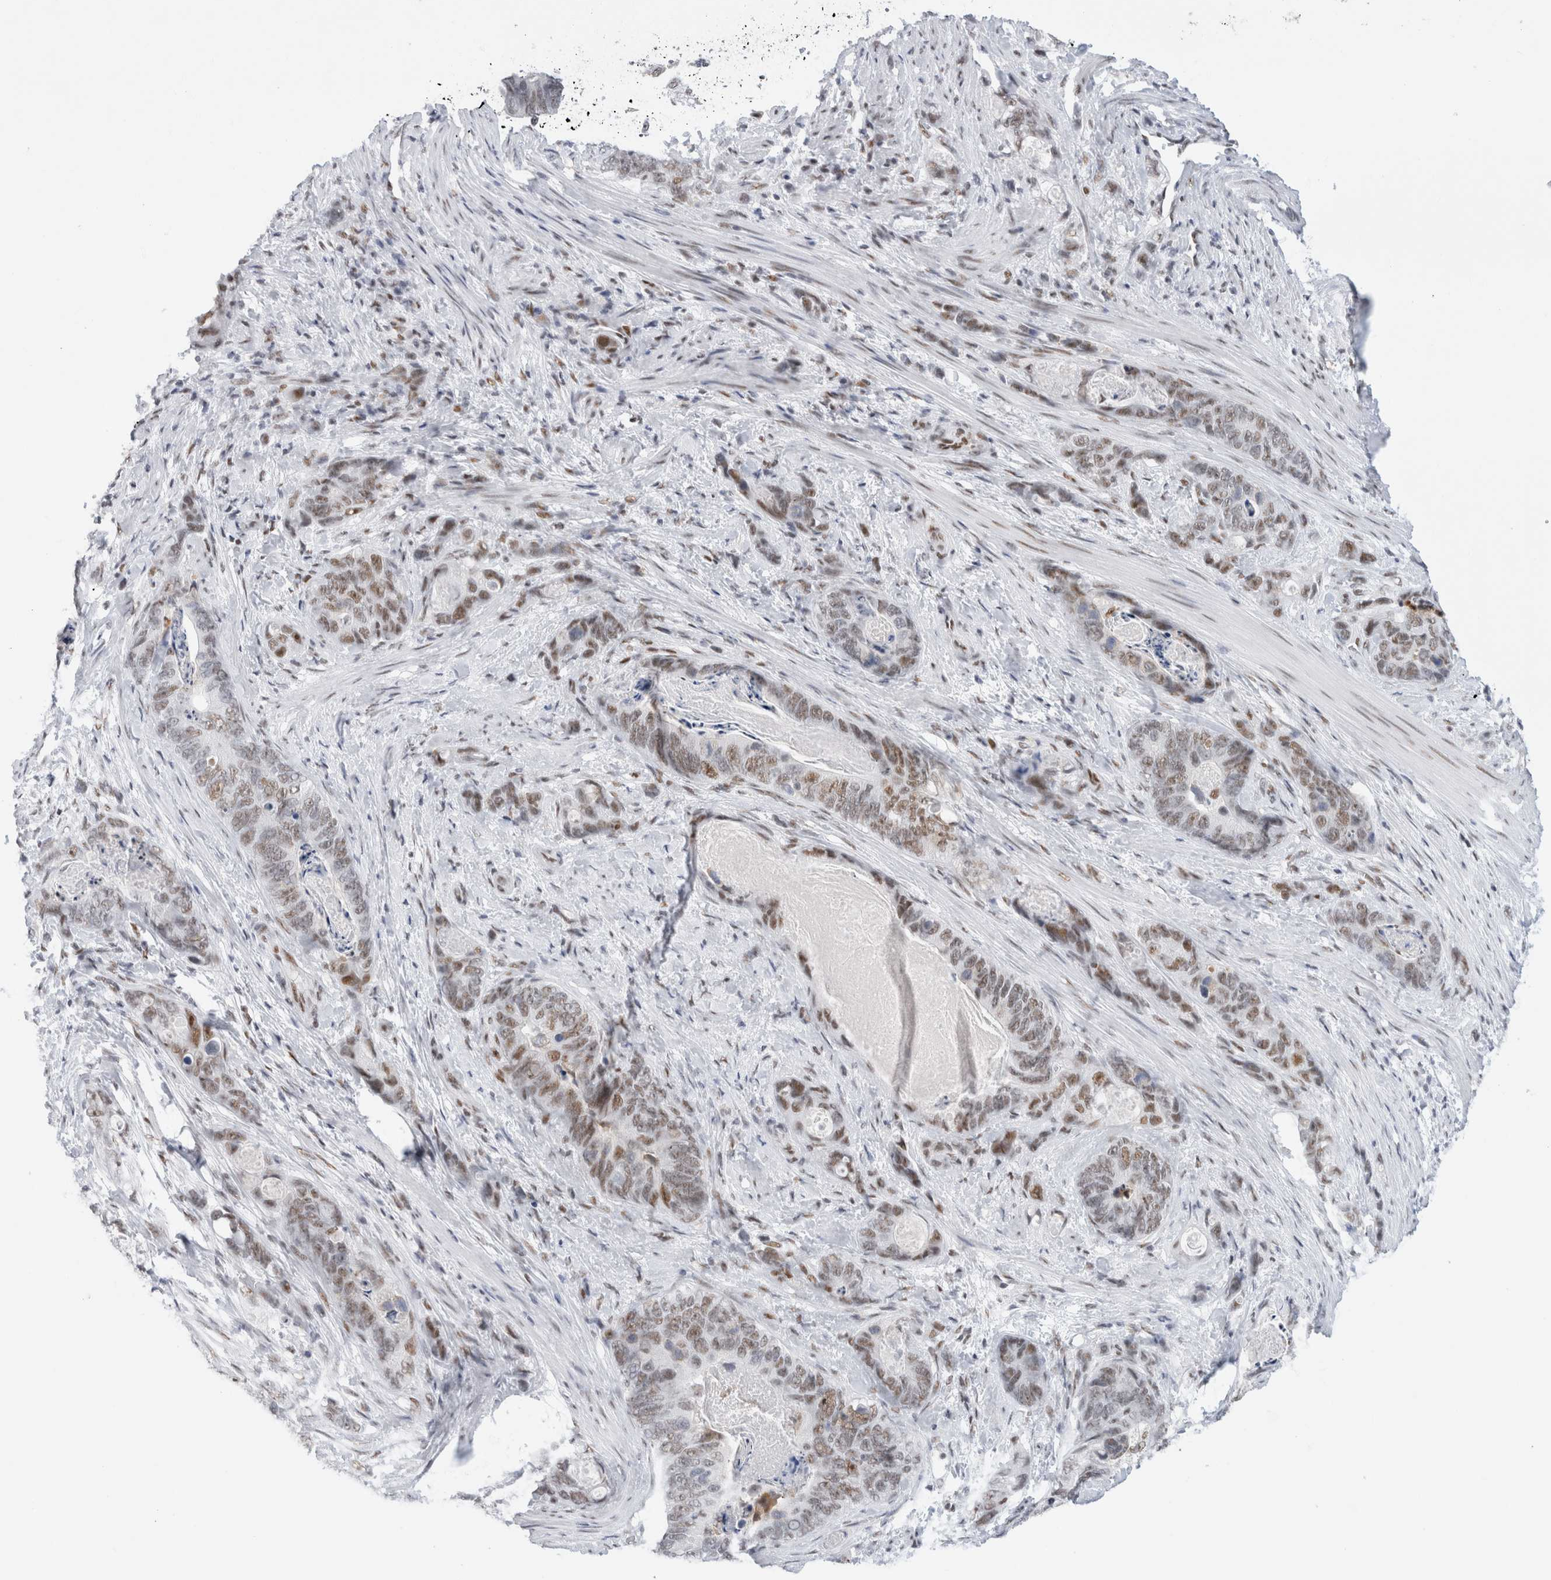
{"staining": {"intensity": "moderate", "quantity": "25%-75%", "location": "nuclear"}, "tissue": "stomach cancer", "cell_type": "Tumor cells", "image_type": "cancer", "snomed": [{"axis": "morphology", "description": "Normal tissue, NOS"}, {"axis": "morphology", "description": "Adenocarcinoma, NOS"}, {"axis": "topography", "description": "Stomach"}], "caption": "Adenocarcinoma (stomach) was stained to show a protein in brown. There is medium levels of moderate nuclear positivity in approximately 25%-75% of tumor cells.", "gene": "COPS7A", "patient": {"sex": "female", "age": 89}}